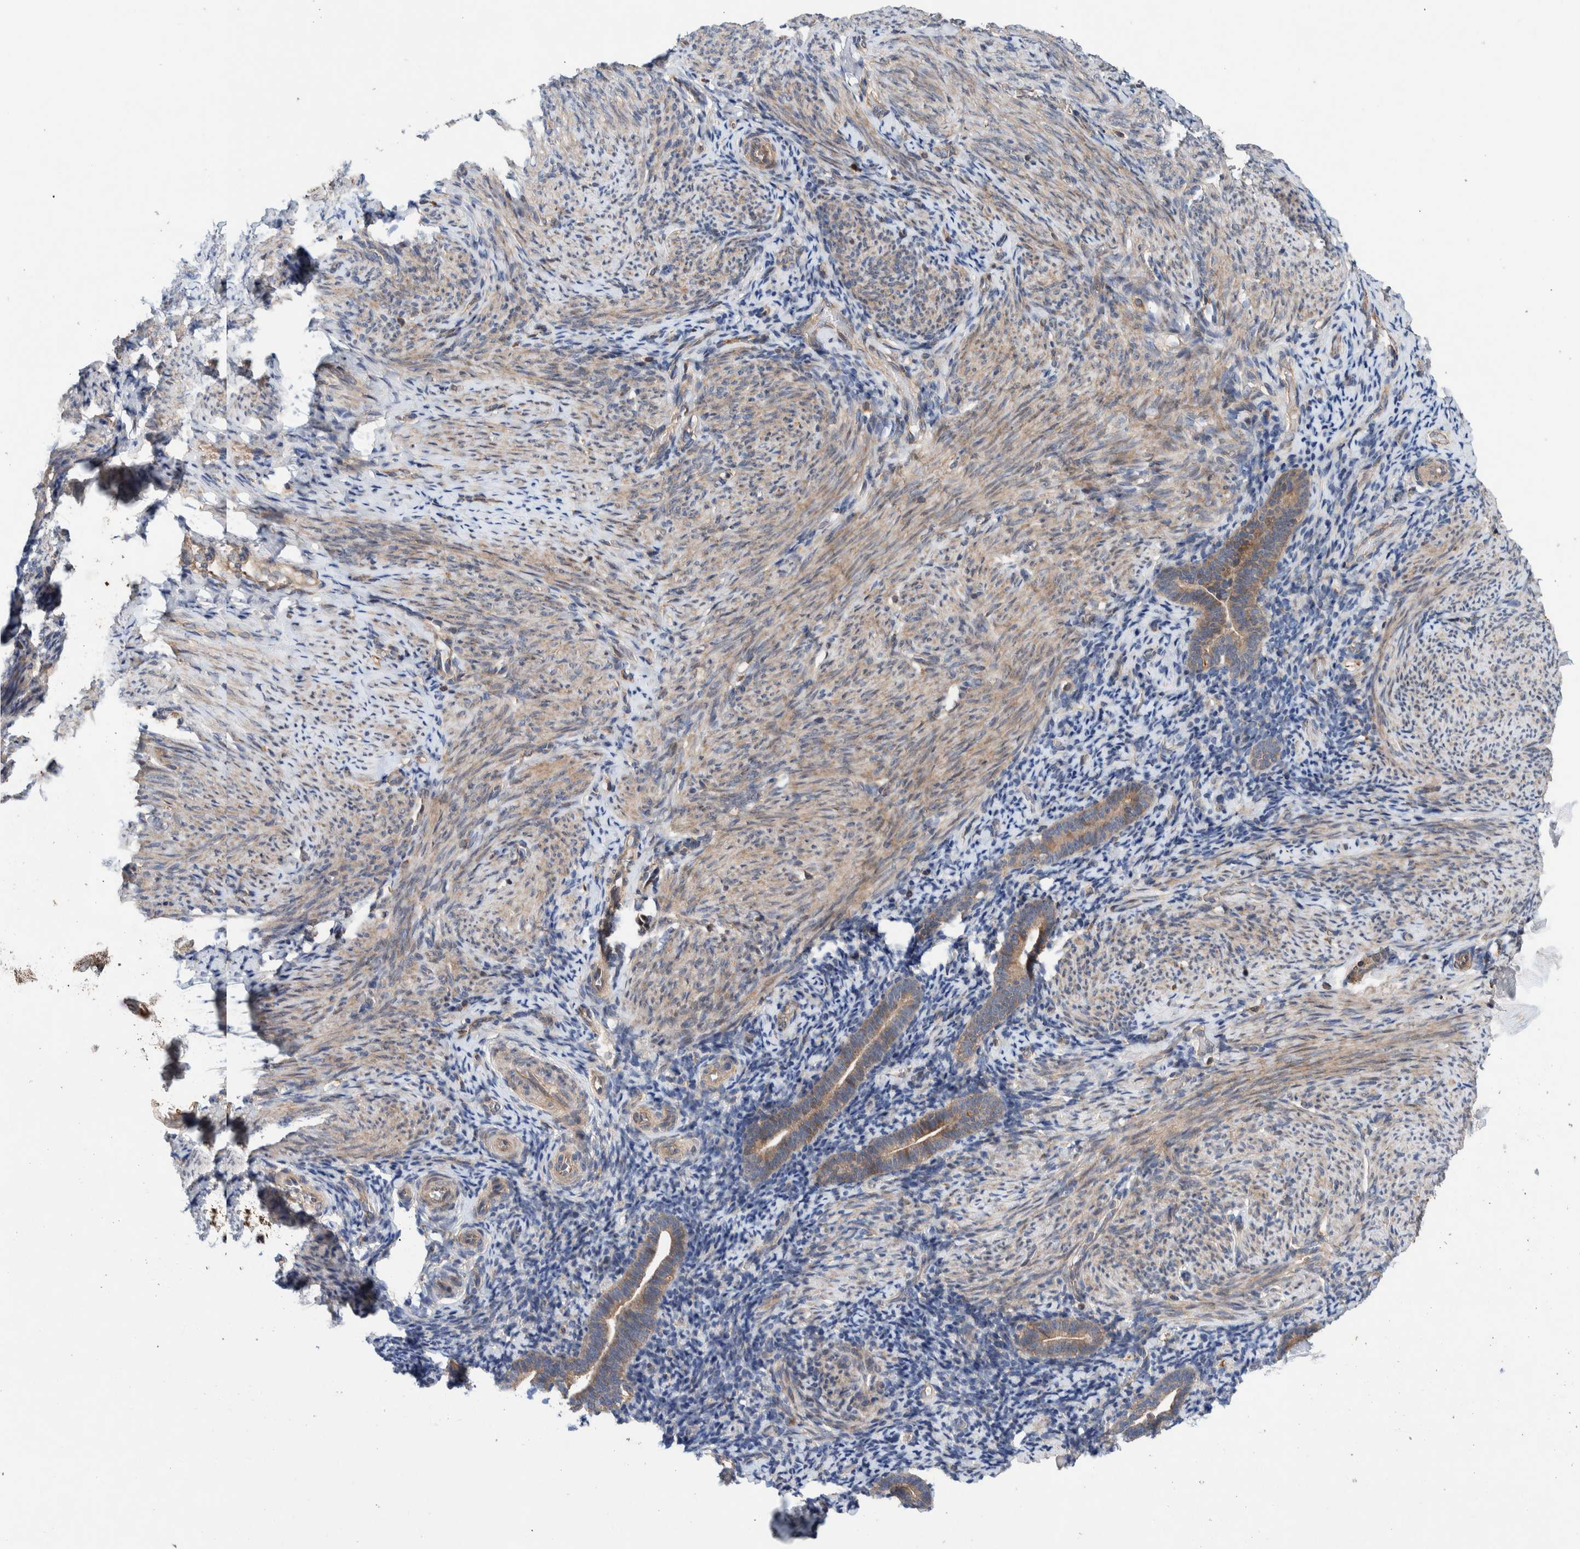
{"staining": {"intensity": "negative", "quantity": "none", "location": "none"}, "tissue": "endometrium", "cell_type": "Cells in endometrial stroma", "image_type": "normal", "snomed": [{"axis": "morphology", "description": "Normal tissue, NOS"}, {"axis": "topography", "description": "Endometrium"}], "caption": "Cells in endometrial stroma show no significant expression in benign endometrium. Brightfield microscopy of immunohistochemistry stained with DAB (brown) and hematoxylin (blue), captured at high magnification.", "gene": "PIK3R6", "patient": {"sex": "female", "age": 51}}